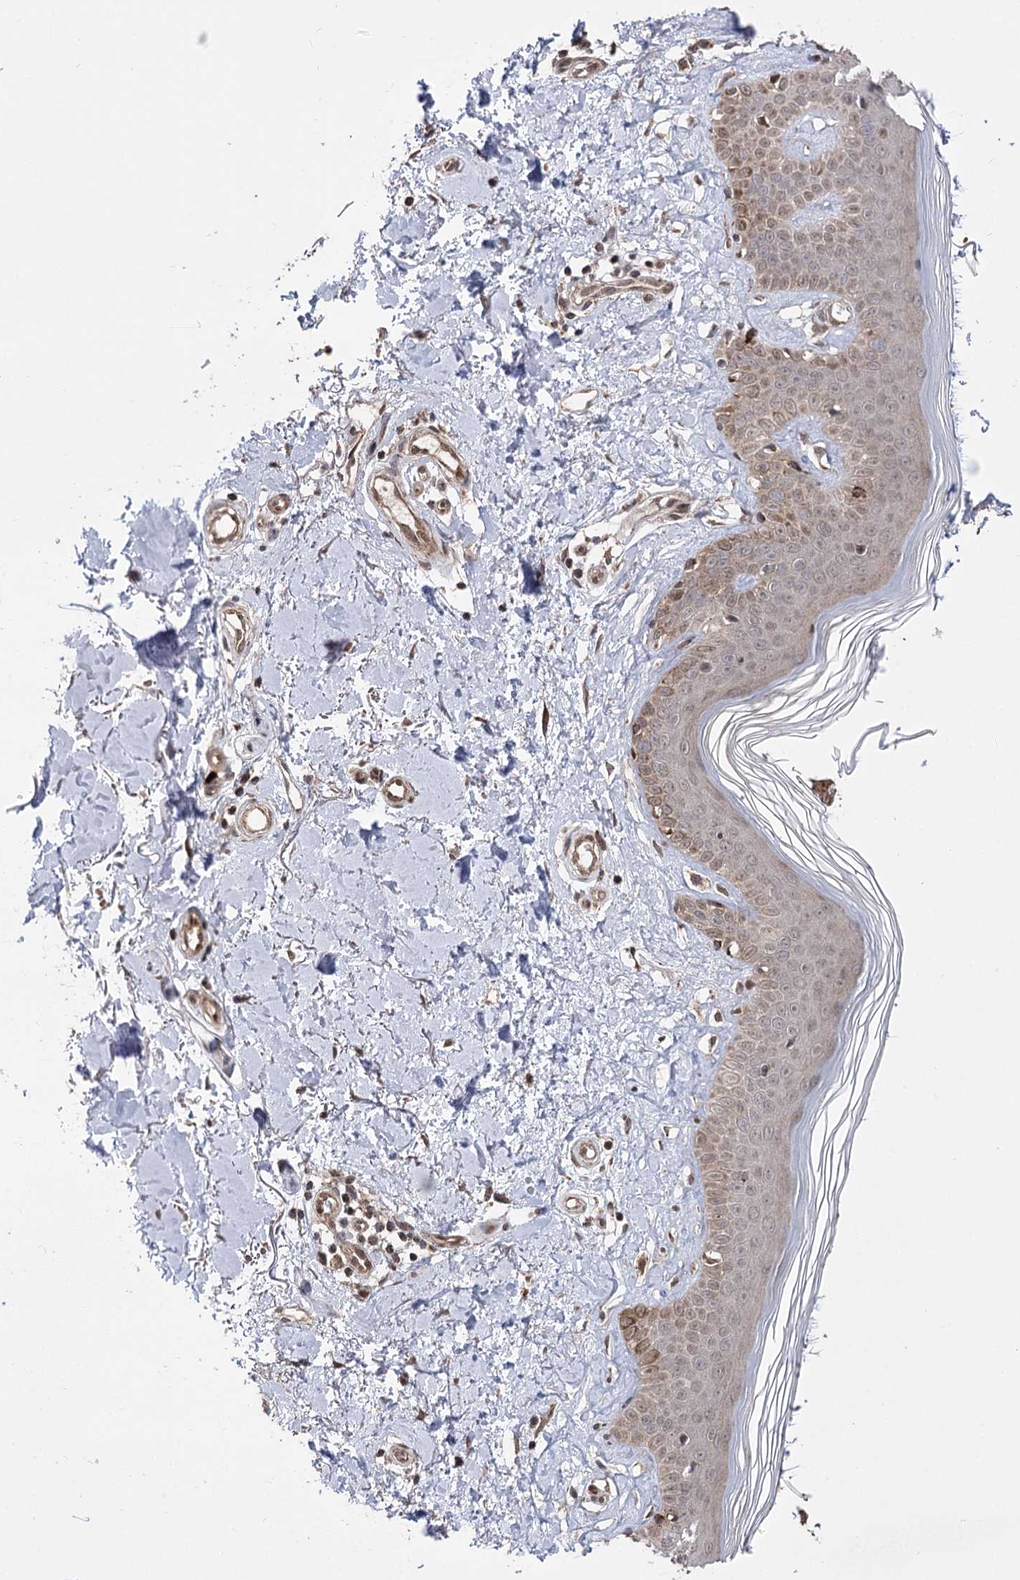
{"staining": {"intensity": "moderate", "quantity": ">75%", "location": "cytoplasmic/membranous,nuclear"}, "tissue": "skin", "cell_type": "Fibroblasts", "image_type": "normal", "snomed": [{"axis": "morphology", "description": "Normal tissue, NOS"}, {"axis": "topography", "description": "Skin"}], "caption": "Protein expression by immunohistochemistry reveals moderate cytoplasmic/membranous,nuclear staining in about >75% of fibroblasts in benign skin. The protein is shown in brown color, while the nuclei are stained blue.", "gene": "TENM2", "patient": {"sex": "female", "age": 64}}